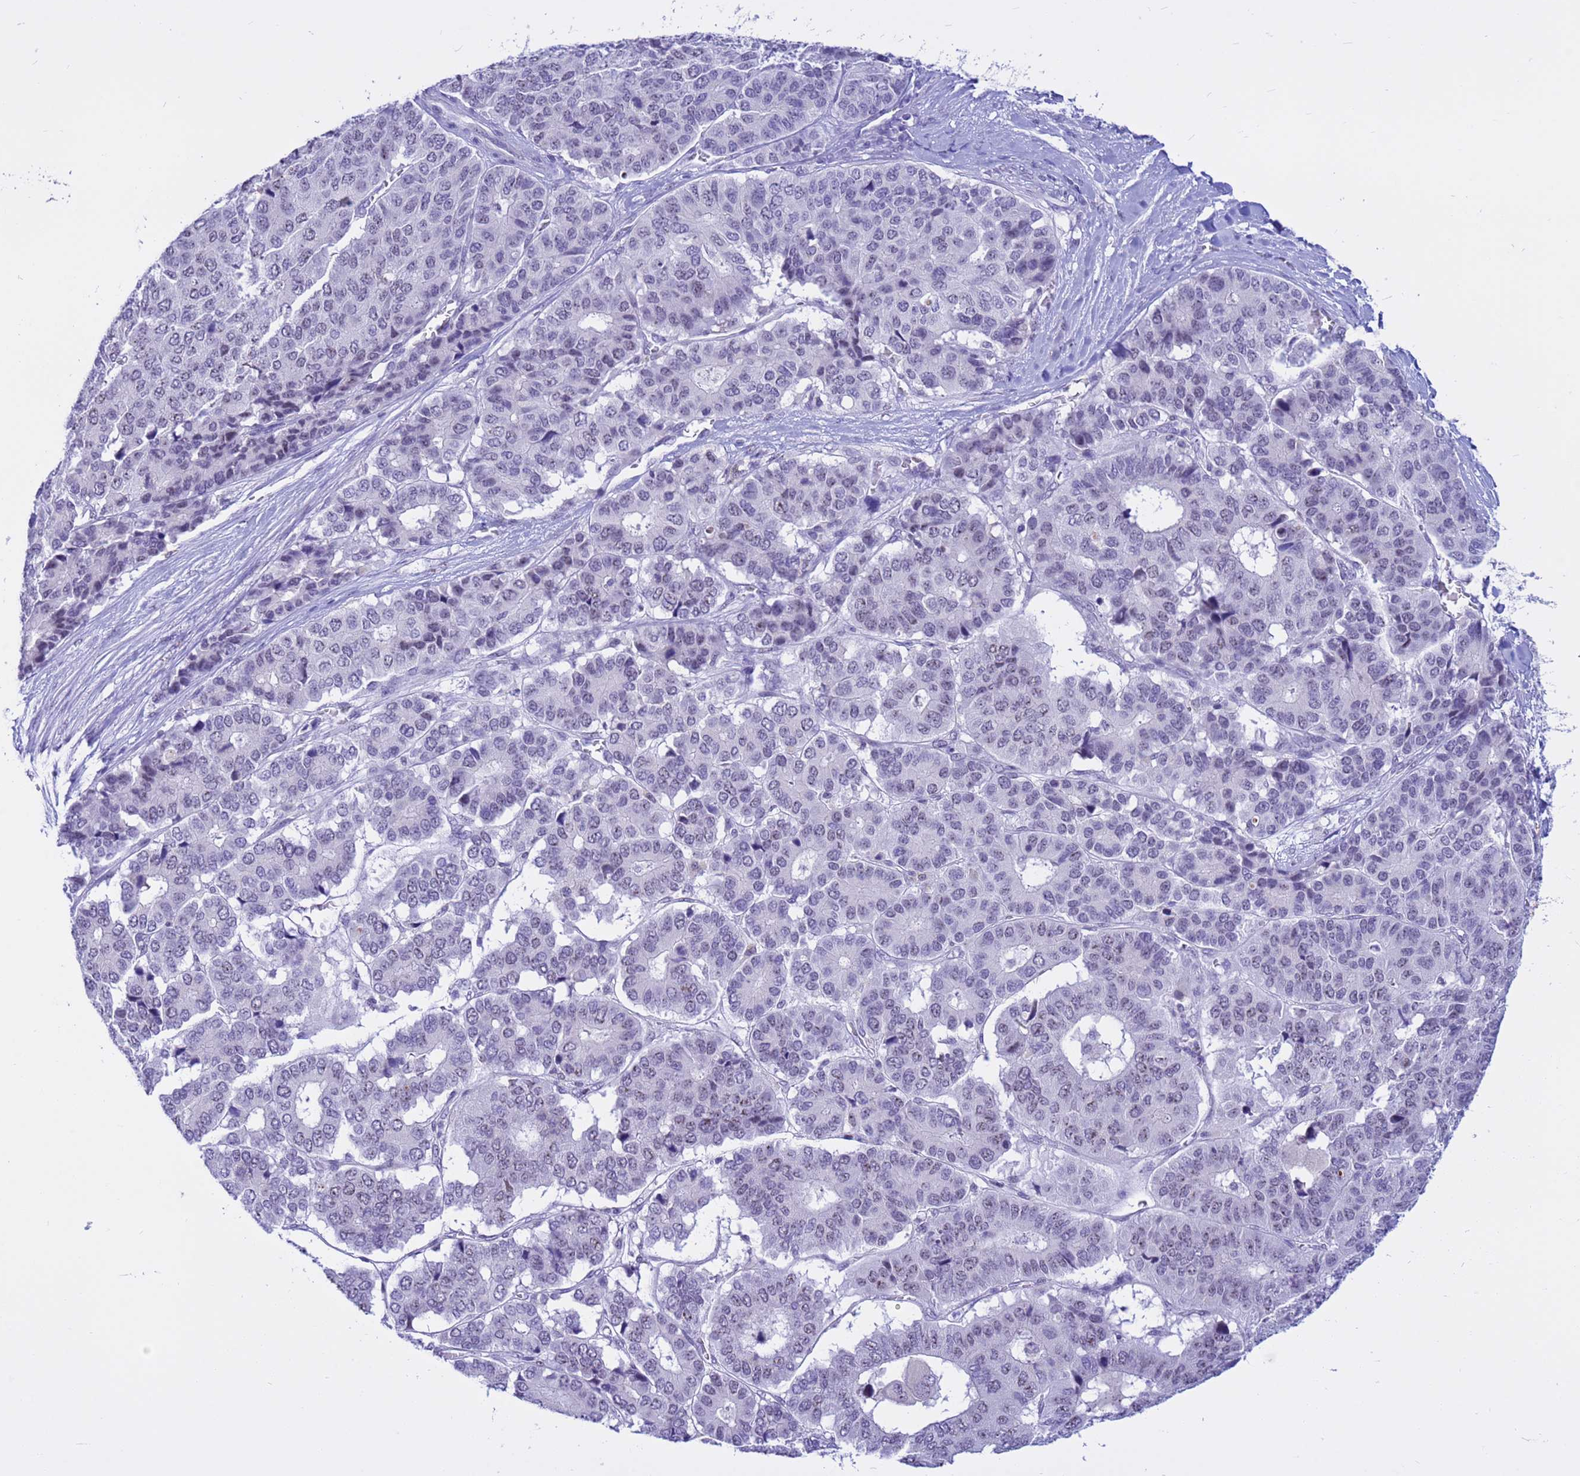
{"staining": {"intensity": "negative", "quantity": "none", "location": "none"}, "tissue": "pancreatic cancer", "cell_type": "Tumor cells", "image_type": "cancer", "snomed": [{"axis": "morphology", "description": "Adenocarcinoma, NOS"}, {"axis": "topography", "description": "Pancreas"}], "caption": "Histopathology image shows no significant protein positivity in tumor cells of pancreatic cancer (adenocarcinoma). (Brightfield microscopy of DAB (3,3'-diaminobenzidine) immunohistochemistry (IHC) at high magnification).", "gene": "DMRTC2", "patient": {"sex": "male", "age": 50}}